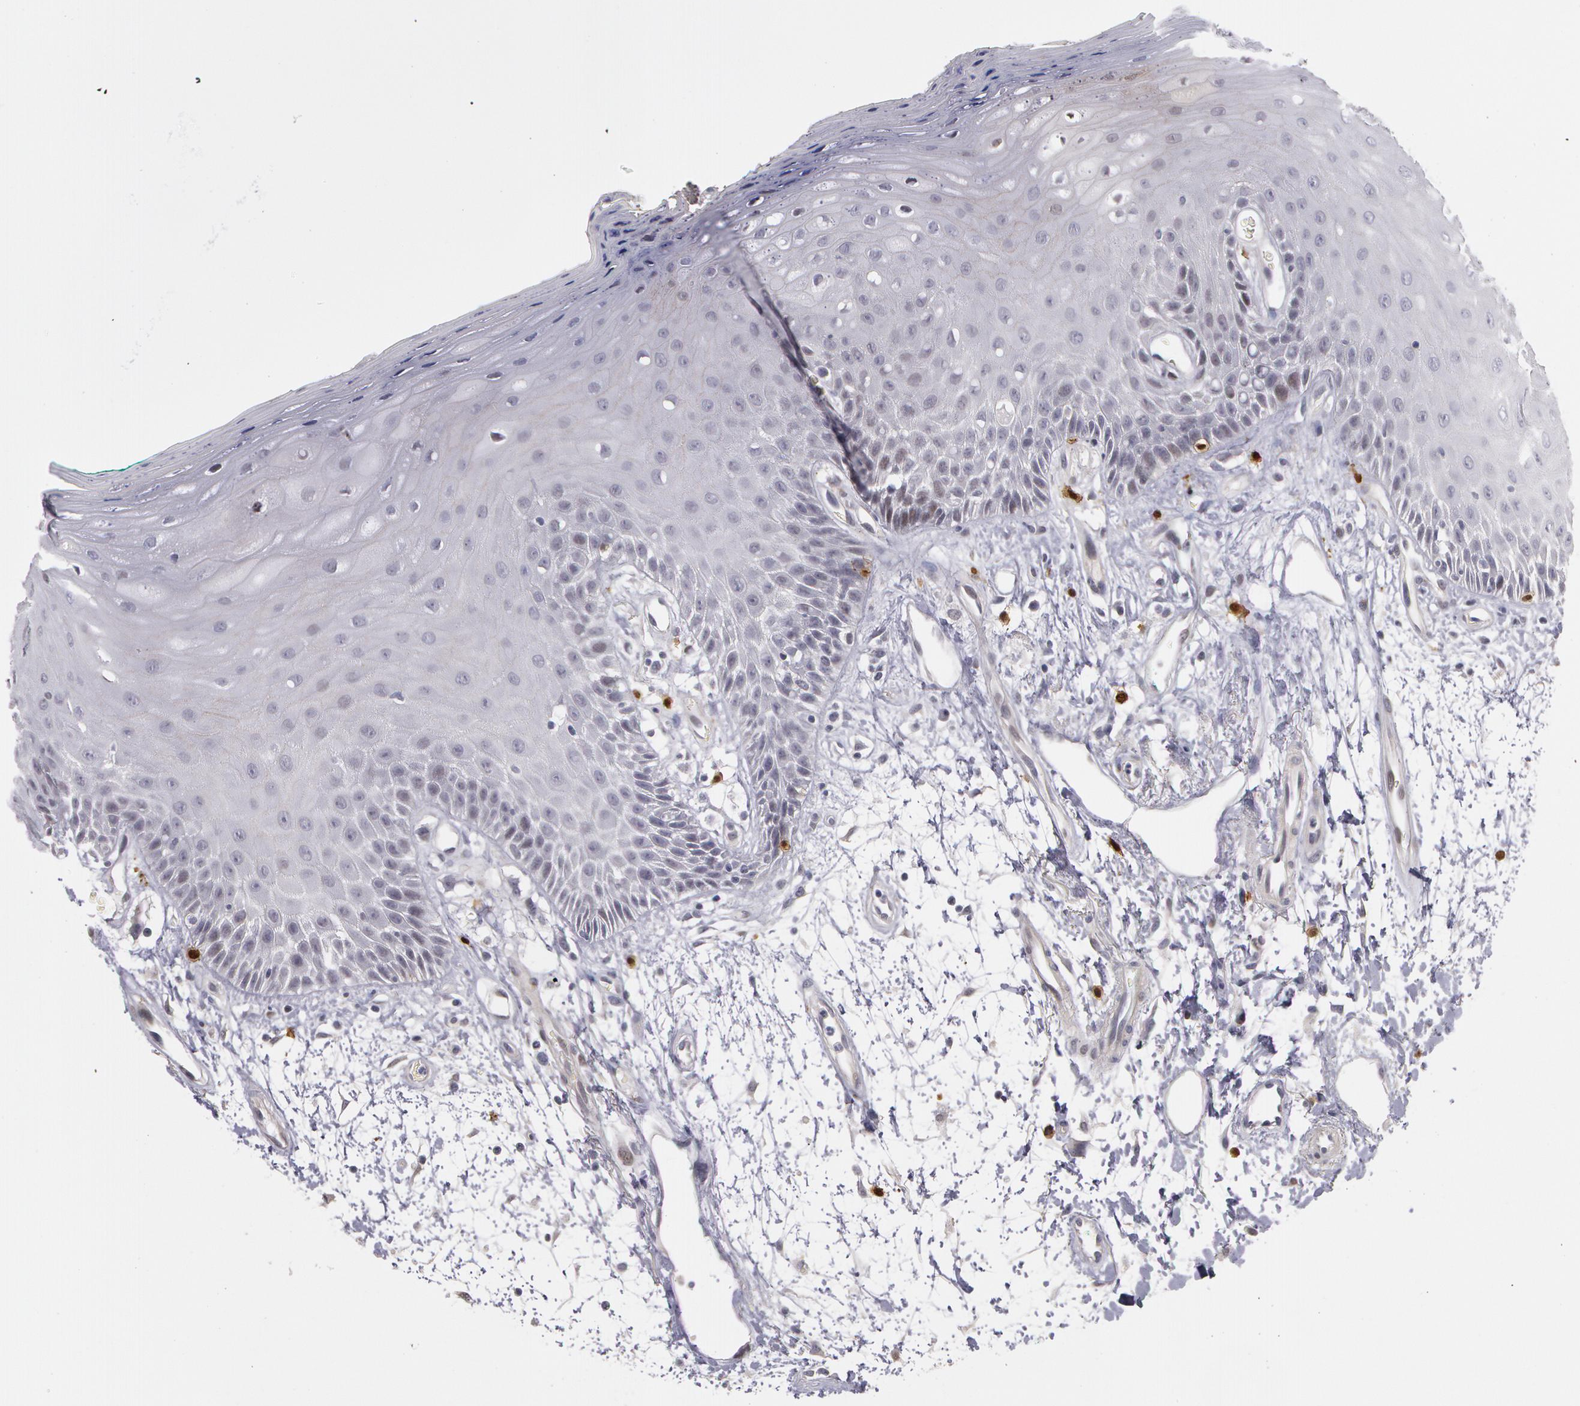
{"staining": {"intensity": "negative", "quantity": "none", "location": "none"}, "tissue": "oral mucosa", "cell_type": "Squamous epithelial cells", "image_type": "normal", "snomed": [{"axis": "morphology", "description": "Normal tissue, NOS"}, {"axis": "morphology", "description": "Squamous cell carcinoma, NOS"}, {"axis": "topography", "description": "Skeletal muscle"}, {"axis": "topography", "description": "Oral tissue"}, {"axis": "topography", "description": "Head-Neck"}], "caption": "Immunohistochemical staining of unremarkable human oral mucosa shows no significant staining in squamous epithelial cells.", "gene": "PRICKLE1", "patient": {"sex": "female", "age": 84}}